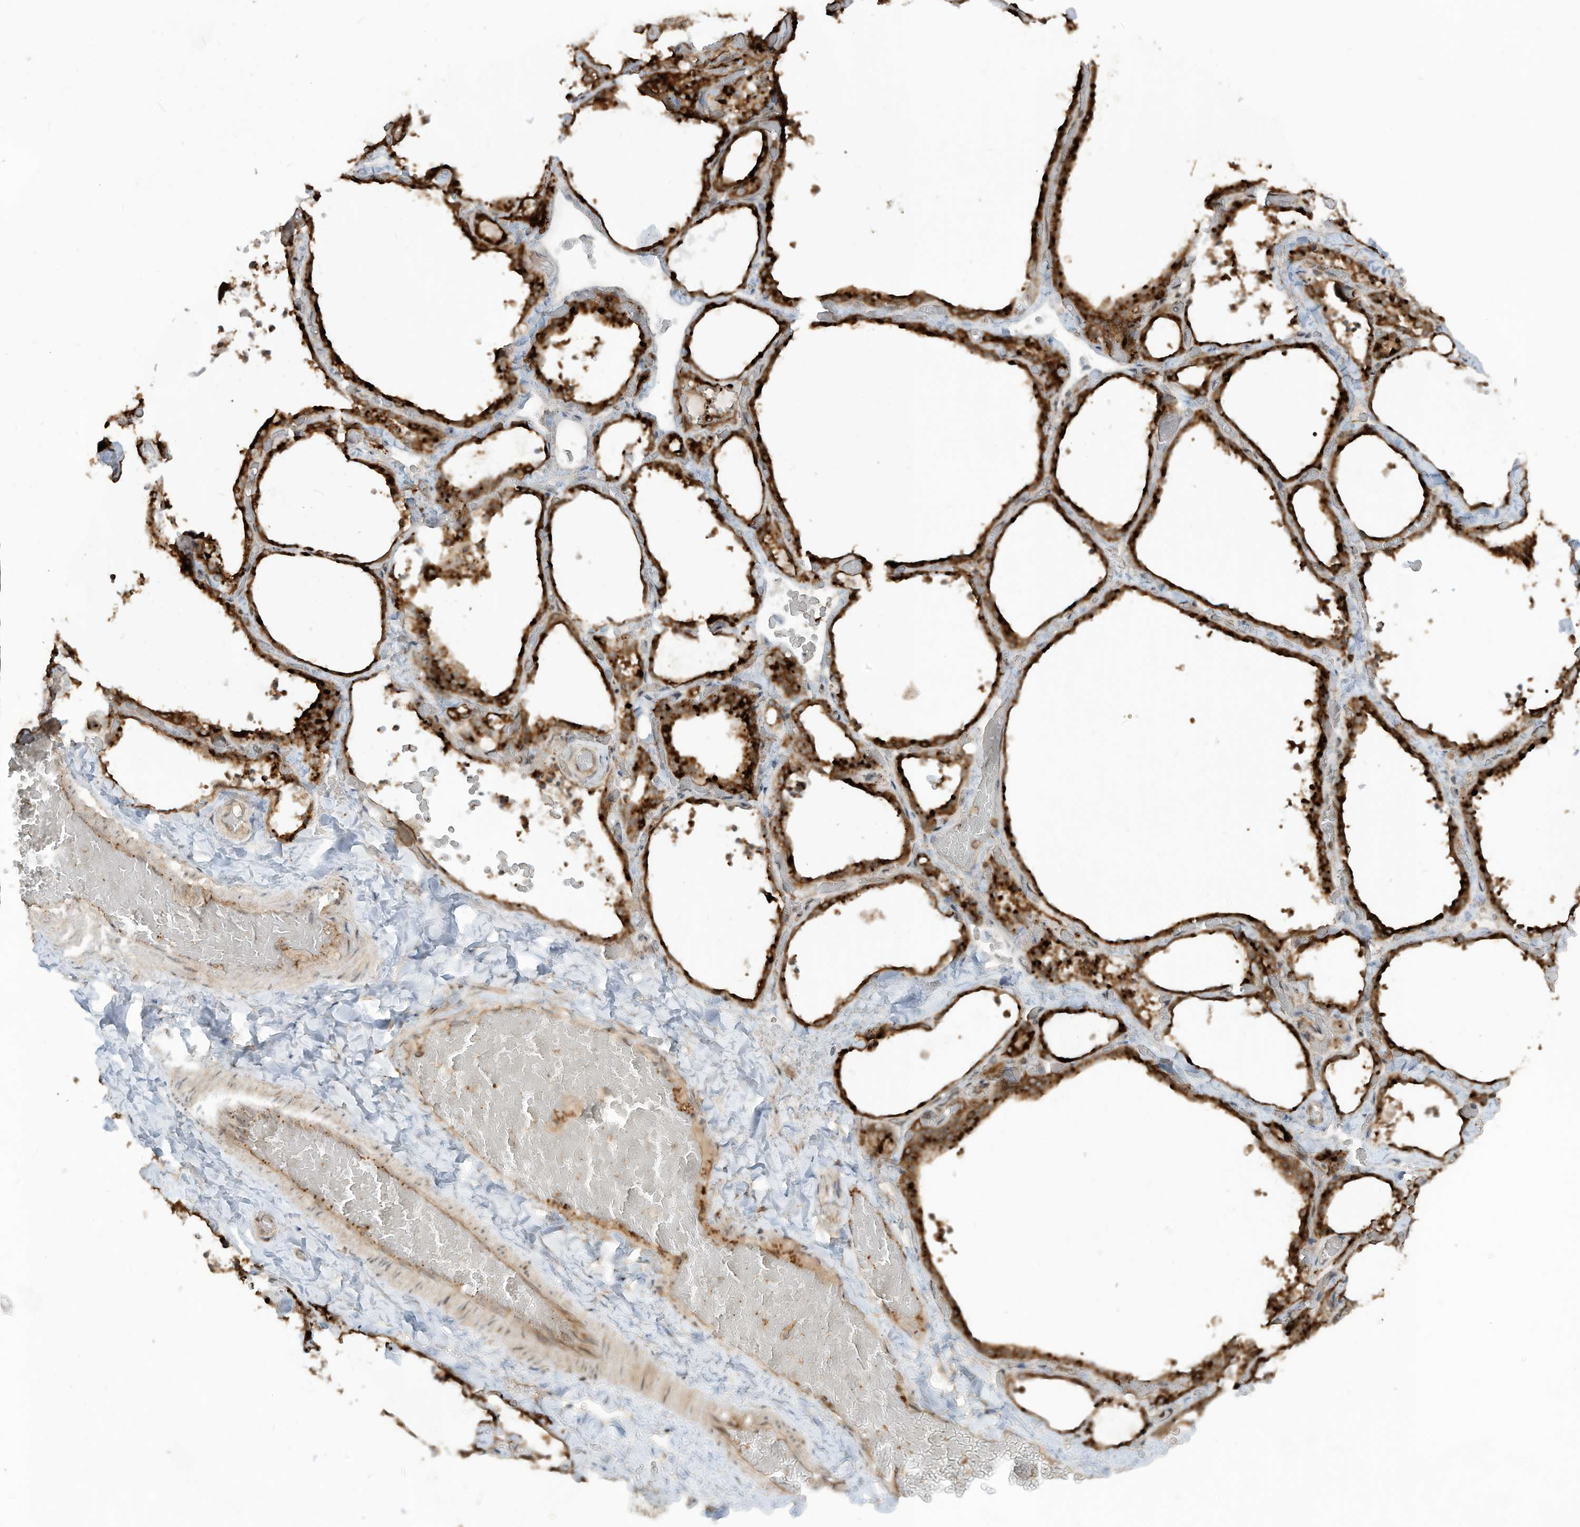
{"staining": {"intensity": "strong", "quantity": ">75%", "location": "cytoplasmic/membranous"}, "tissue": "thyroid gland", "cell_type": "Glandular cells", "image_type": "normal", "snomed": [{"axis": "morphology", "description": "Normal tissue, NOS"}, {"axis": "topography", "description": "Thyroid gland"}], "caption": "The image exhibits immunohistochemical staining of normal thyroid gland. There is strong cytoplasmic/membranous staining is present in approximately >75% of glandular cells.", "gene": "CARF", "patient": {"sex": "female", "age": 22}}